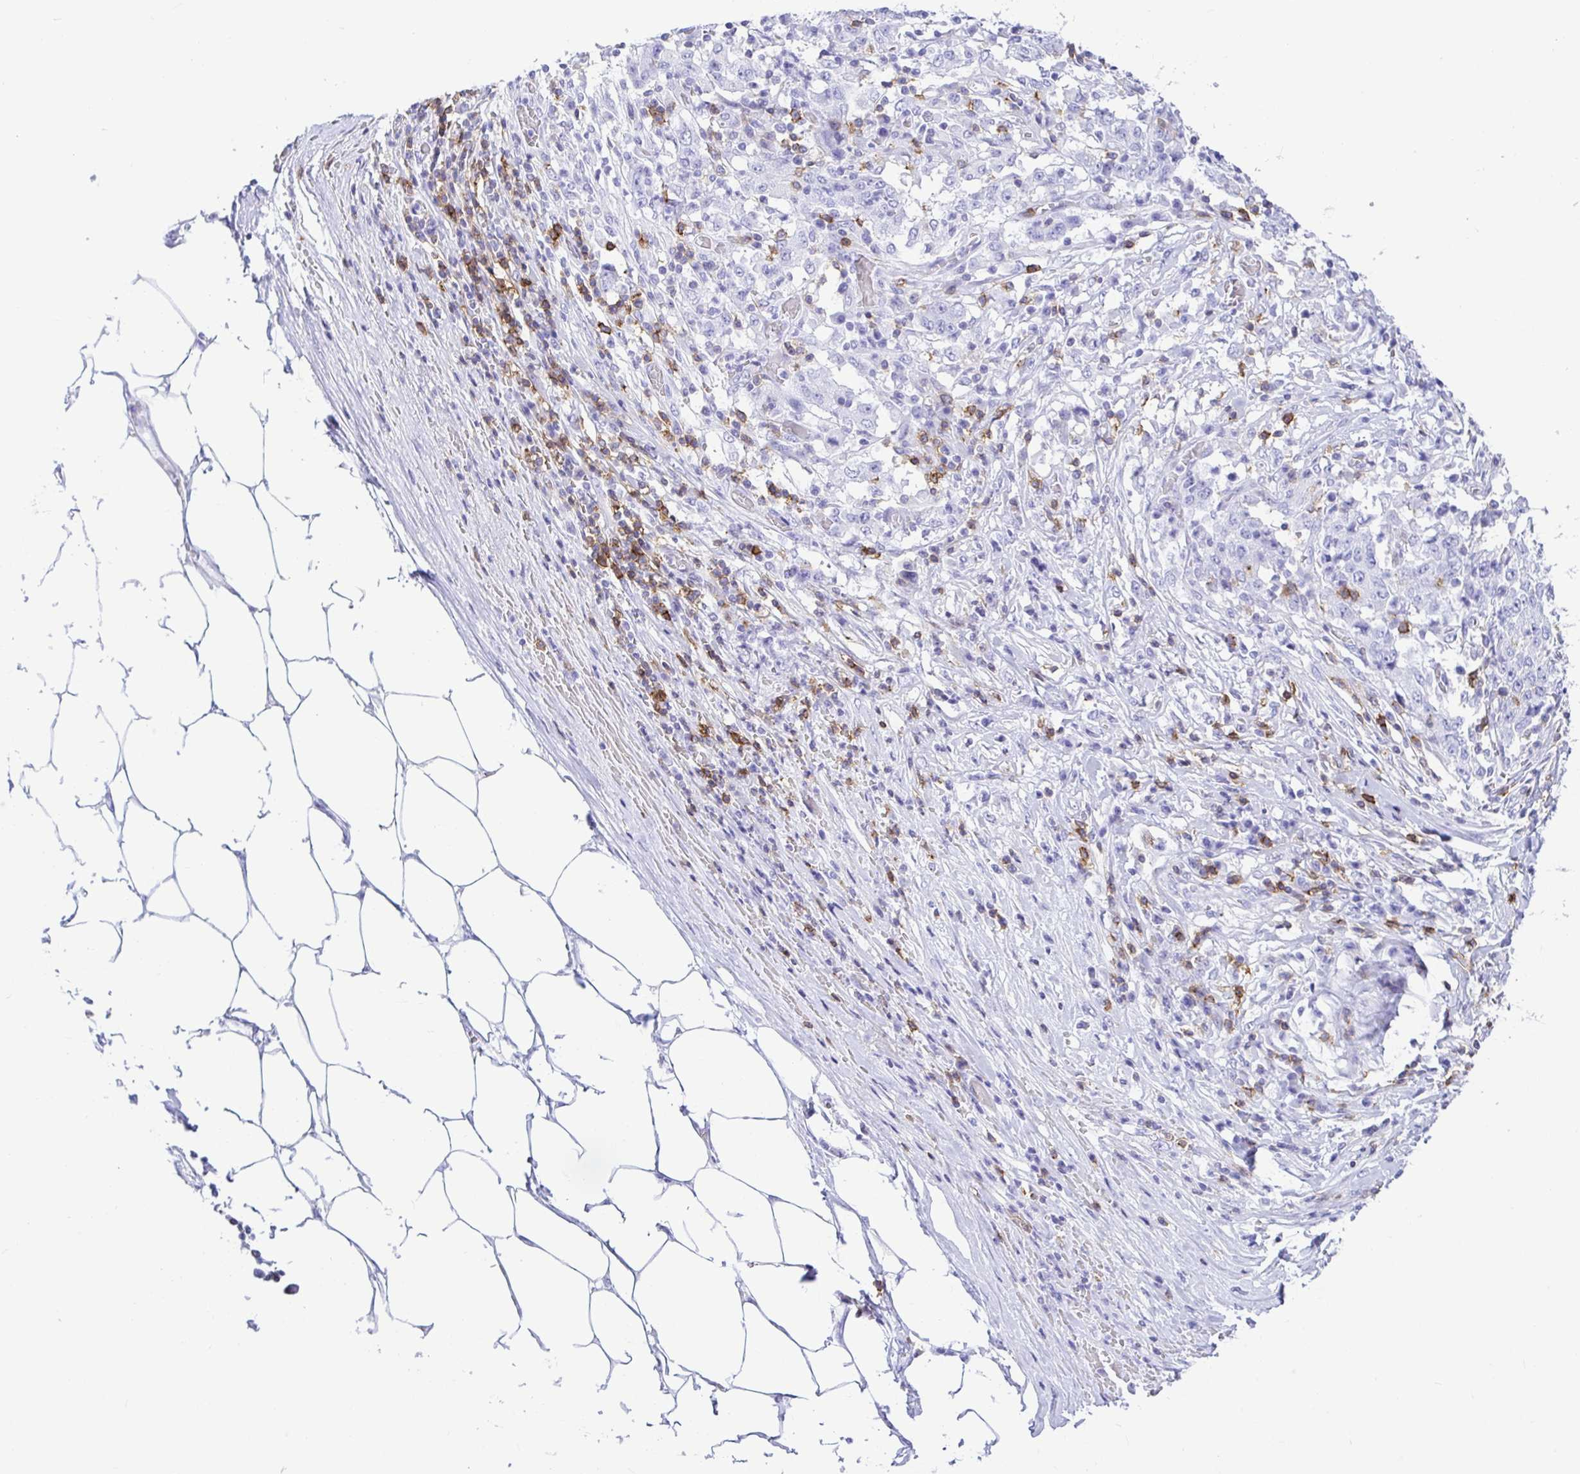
{"staining": {"intensity": "negative", "quantity": "none", "location": "none"}, "tissue": "stomach cancer", "cell_type": "Tumor cells", "image_type": "cancer", "snomed": [{"axis": "morphology", "description": "Adenocarcinoma, NOS"}, {"axis": "topography", "description": "Stomach"}], "caption": "A high-resolution image shows IHC staining of stomach cancer, which shows no significant expression in tumor cells.", "gene": "CD5", "patient": {"sex": "male", "age": 59}}